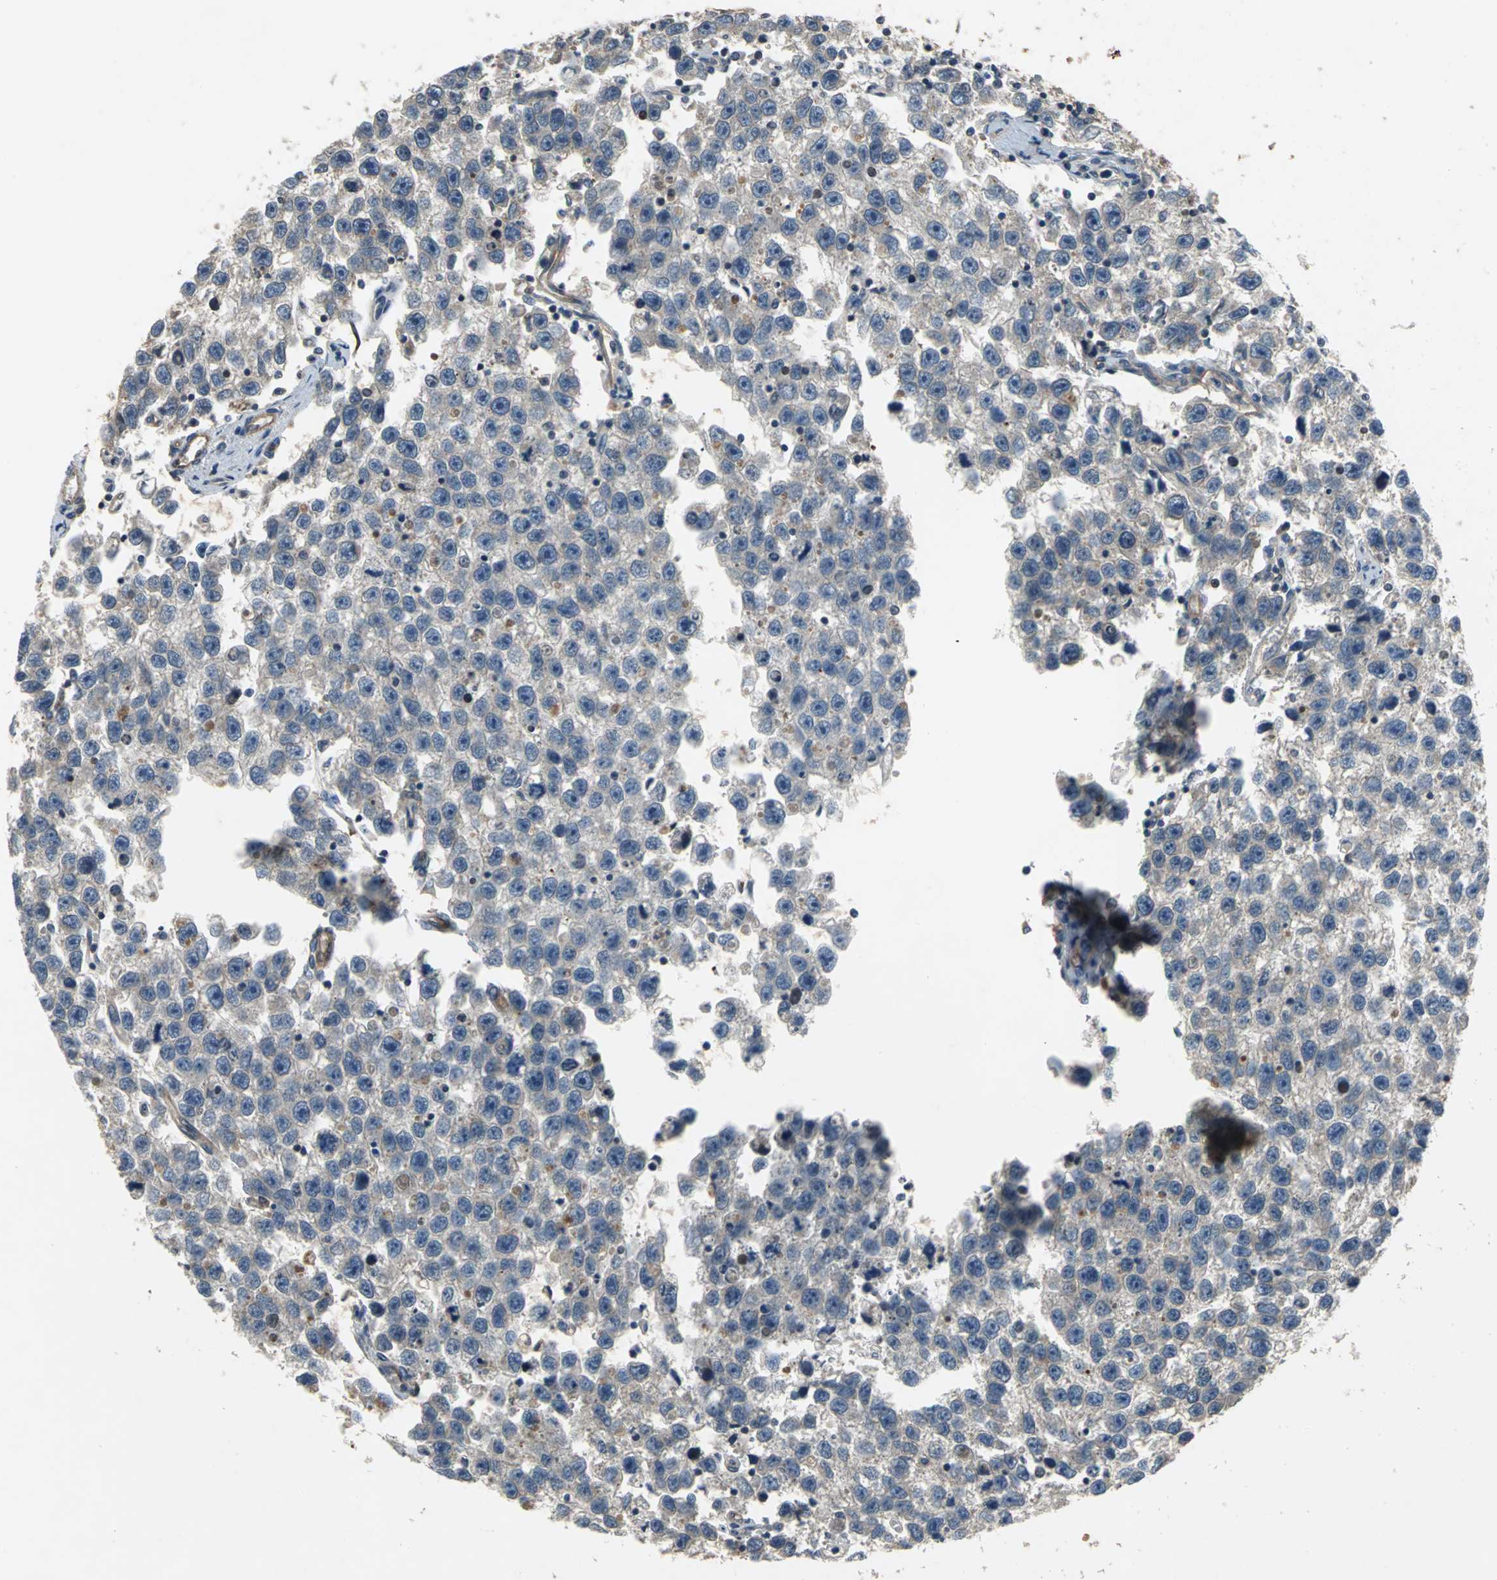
{"staining": {"intensity": "moderate", "quantity": ">75%", "location": "cytoplasmic/membranous"}, "tissue": "testis cancer", "cell_type": "Tumor cells", "image_type": "cancer", "snomed": [{"axis": "morphology", "description": "Seminoma, NOS"}, {"axis": "topography", "description": "Testis"}], "caption": "Testis seminoma tissue reveals moderate cytoplasmic/membranous staining in approximately >75% of tumor cells (brown staining indicates protein expression, while blue staining denotes nuclei).", "gene": "MET", "patient": {"sex": "male", "age": 33}}